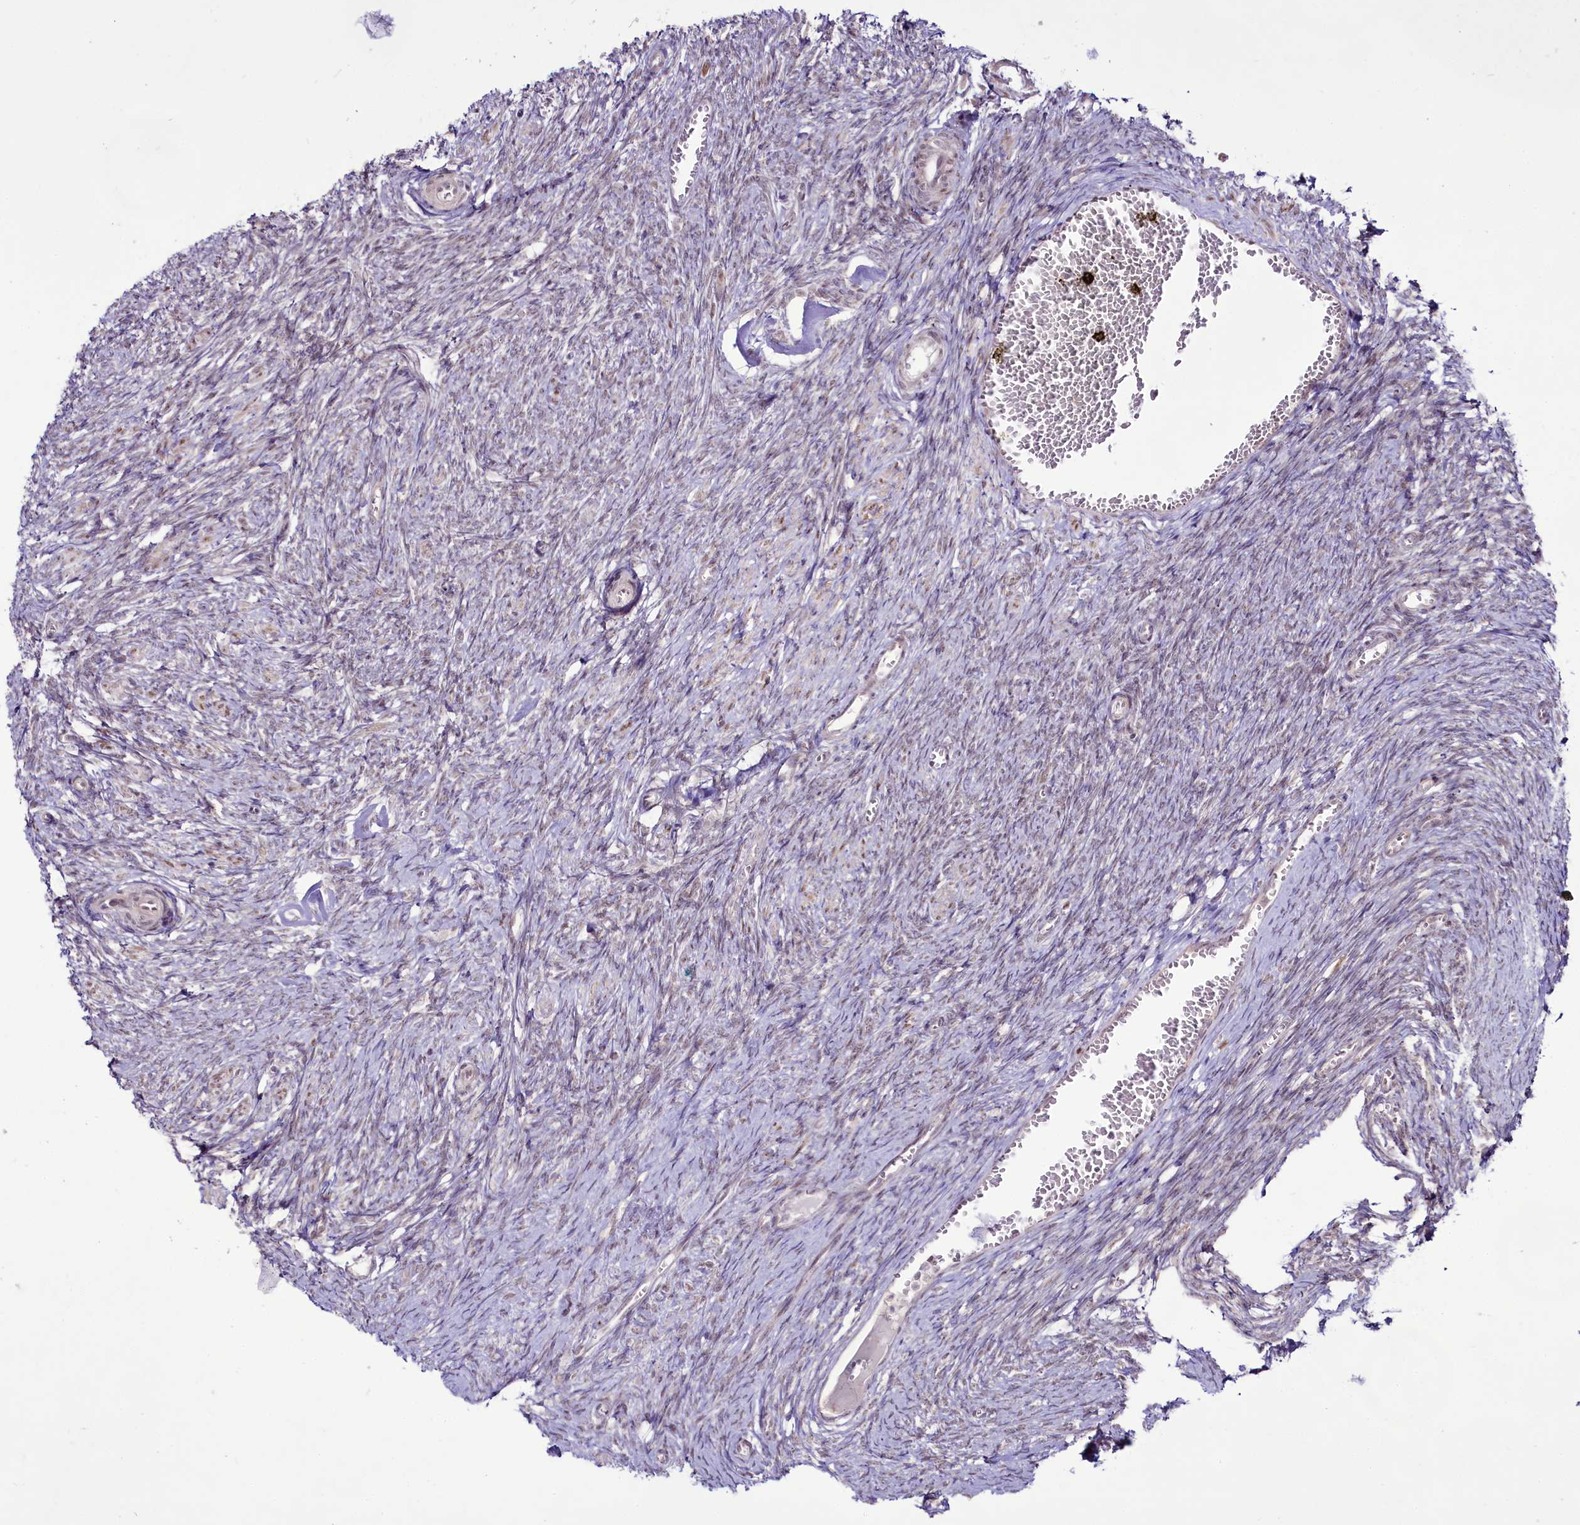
{"staining": {"intensity": "negative", "quantity": "none", "location": "none"}, "tissue": "ovary", "cell_type": "Ovarian stroma cells", "image_type": "normal", "snomed": [{"axis": "morphology", "description": "Normal tissue, NOS"}, {"axis": "topography", "description": "Ovary"}], "caption": "Micrograph shows no significant protein positivity in ovarian stroma cells of normal ovary.", "gene": "RSBN1", "patient": {"sex": "female", "age": 44}}